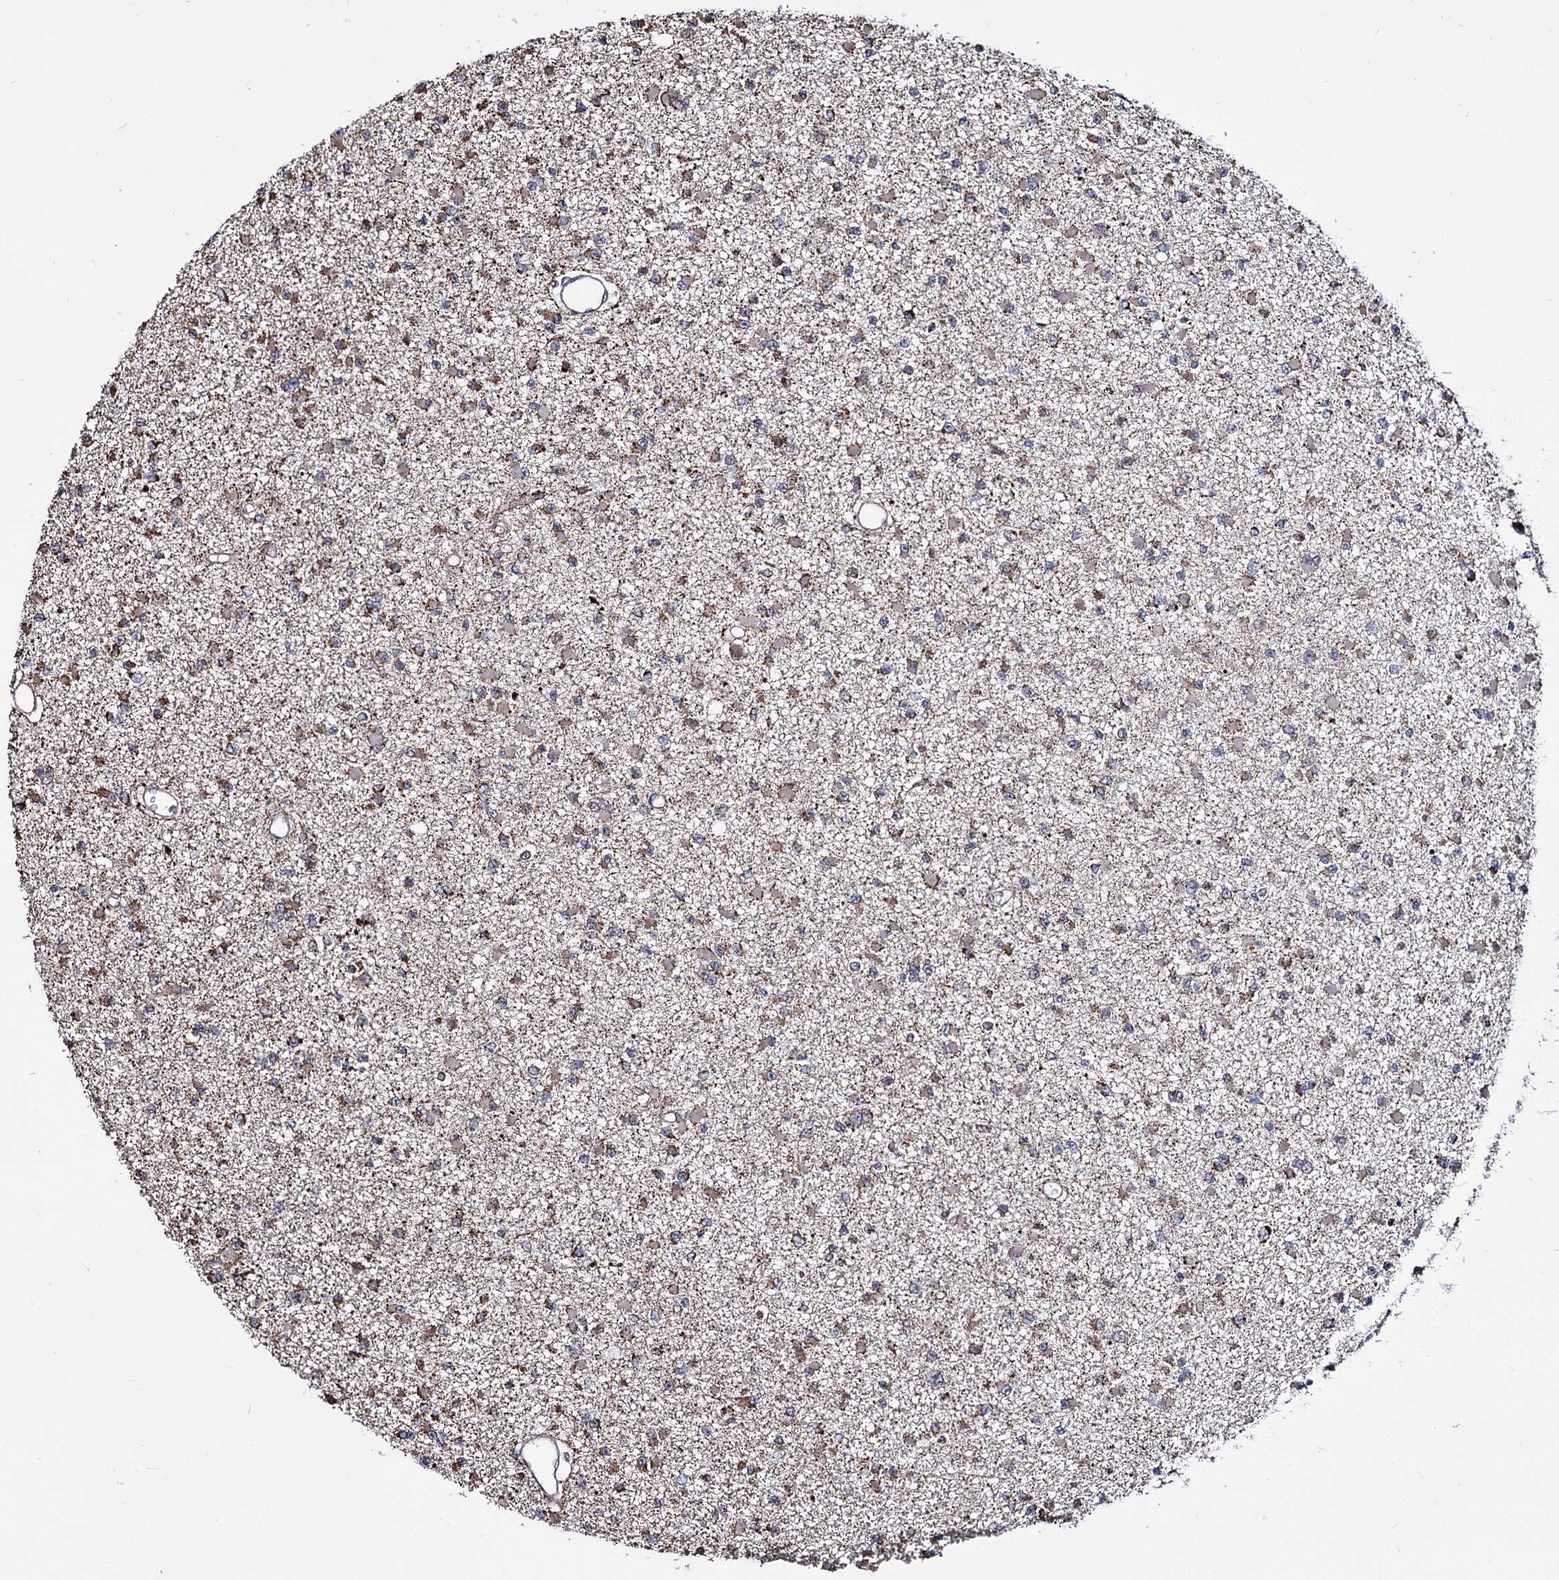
{"staining": {"intensity": "moderate", "quantity": "25%-75%", "location": "cytoplasmic/membranous"}, "tissue": "glioma", "cell_type": "Tumor cells", "image_type": "cancer", "snomed": [{"axis": "morphology", "description": "Glioma, malignant, Low grade"}, {"axis": "topography", "description": "Brain"}], "caption": "An image of glioma stained for a protein exhibits moderate cytoplasmic/membranous brown staining in tumor cells.", "gene": "CREB3L4", "patient": {"sex": "female", "age": 22}}